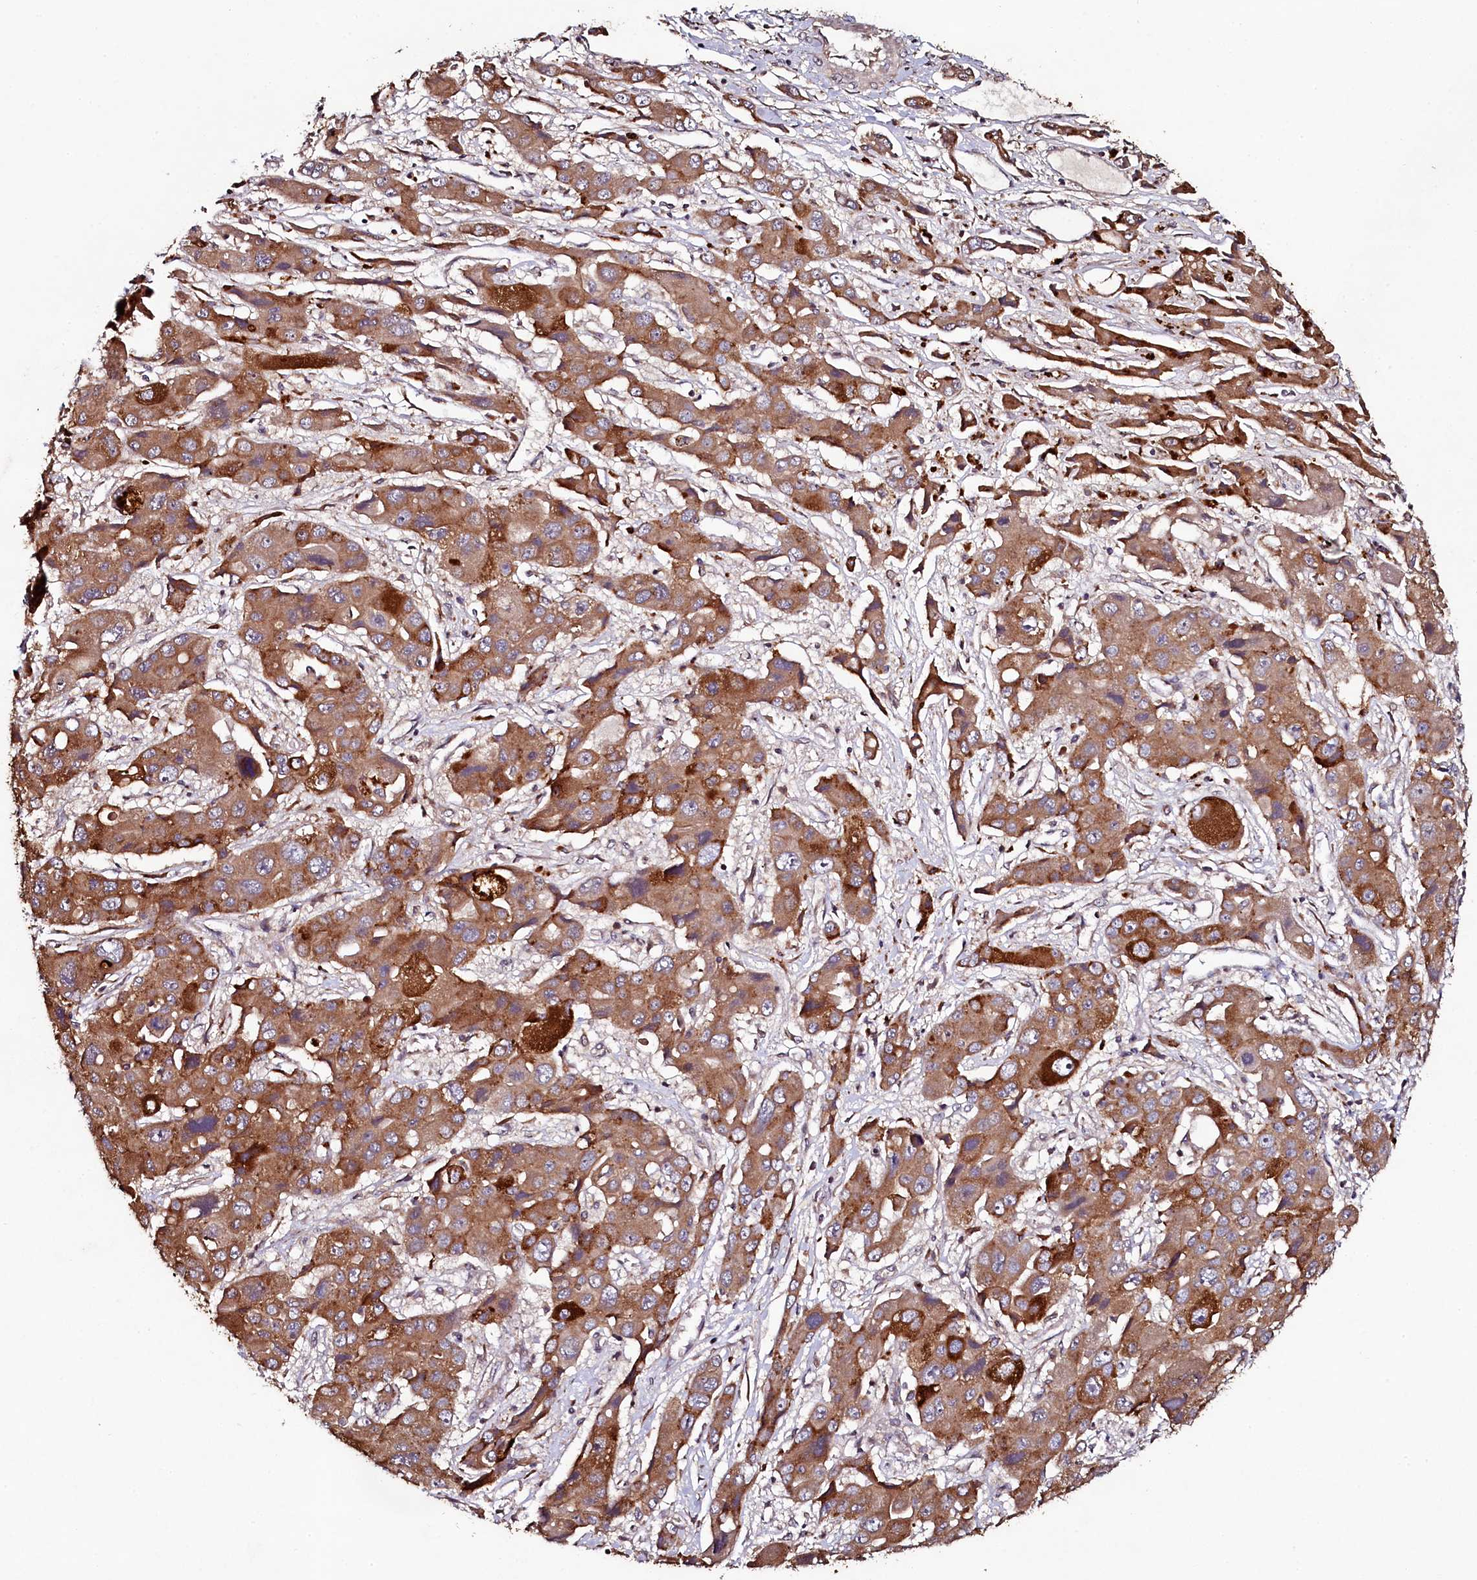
{"staining": {"intensity": "strong", "quantity": ">75%", "location": "cytoplasmic/membranous"}, "tissue": "liver cancer", "cell_type": "Tumor cells", "image_type": "cancer", "snomed": [{"axis": "morphology", "description": "Cholangiocarcinoma"}, {"axis": "topography", "description": "Liver"}], "caption": "Immunohistochemistry histopathology image of liver cholangiocarcinoma stained for a protein (brown), which demonstrates high levels of strong cytoplasmic/membranous expression in approximately >75% of tumor cells.", "gene": "SEC24C", "patient": {"sex": "male", "age": 67}}